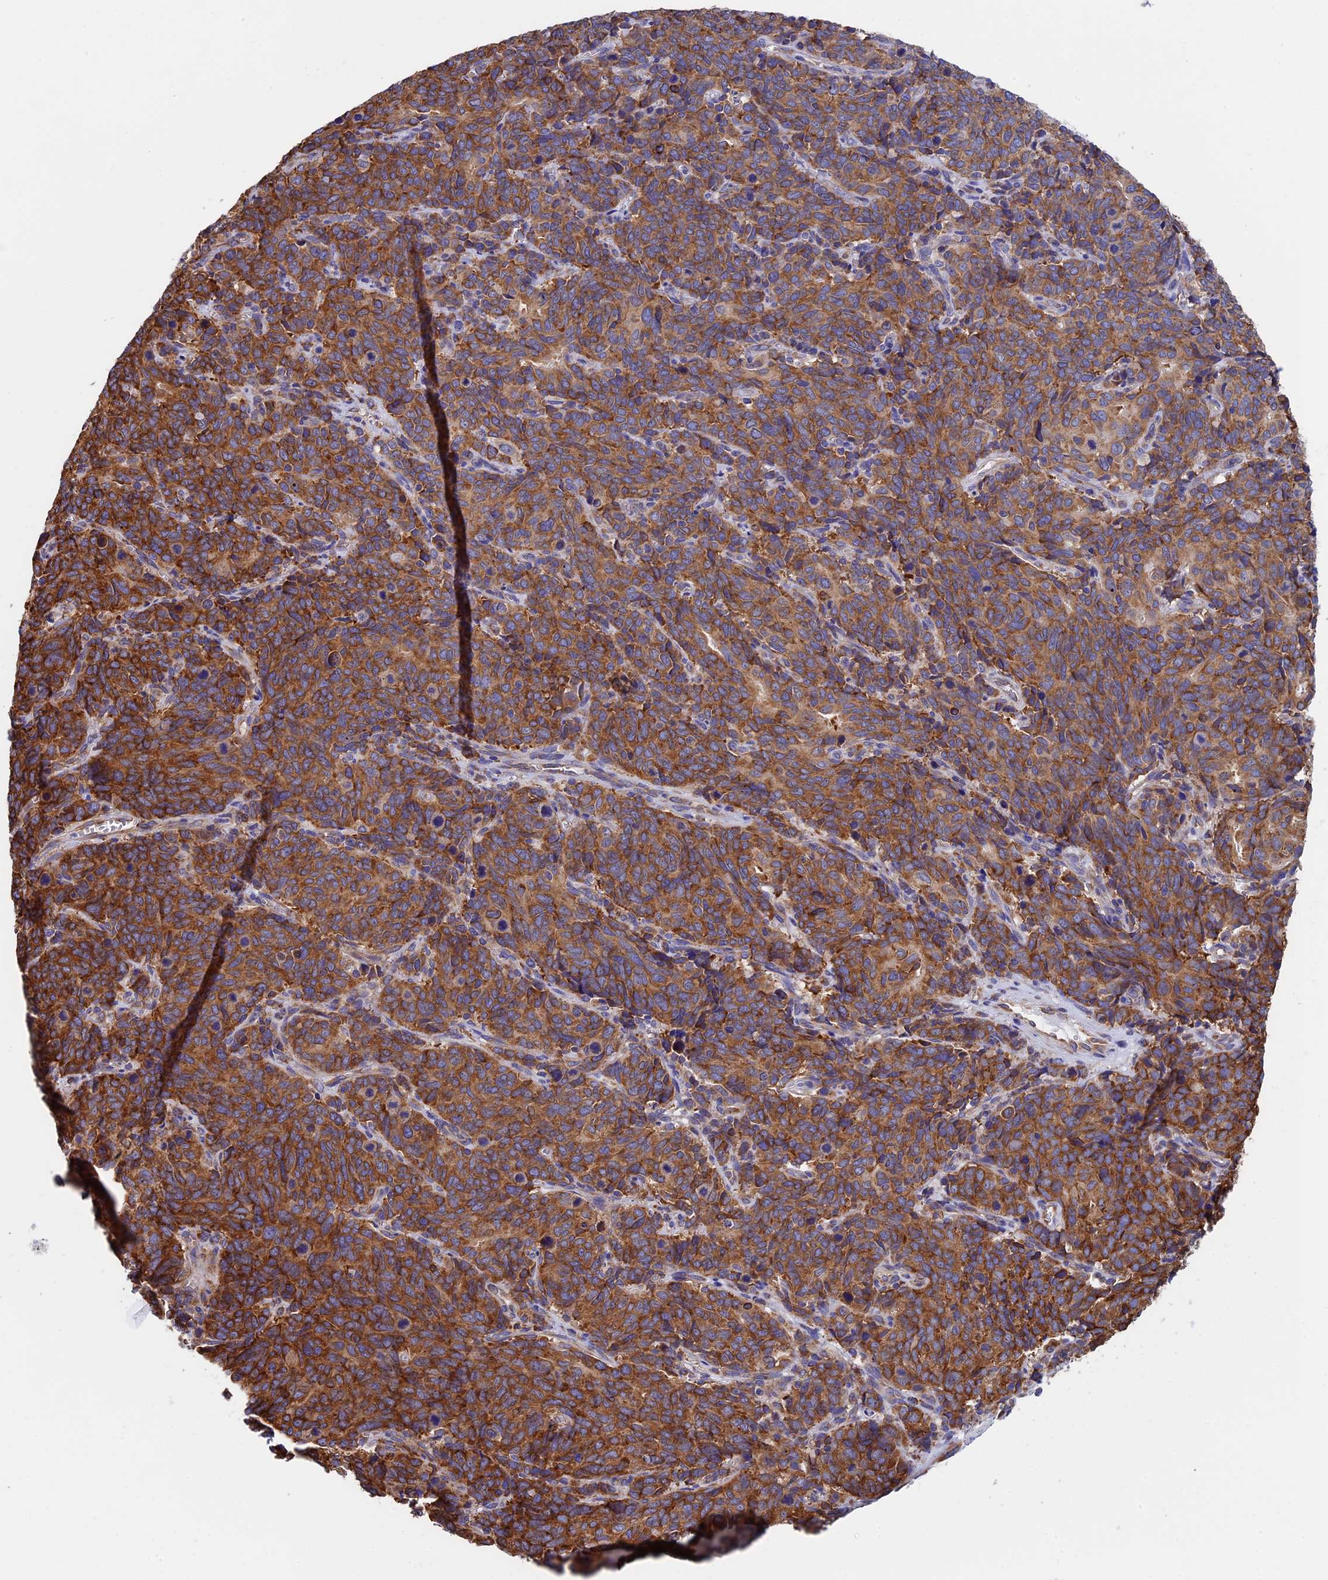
{"staining": {"intensity": "moderate", "quantity": ">75%", "location": "cytoplasmic/membranous"}, "tissue": "cervical cancer", "cell_type": "Tumor cells", "image_type": "cancer", "snomed": [{"axis": "morphology", "description": "Squamous cell carcinoma, NOS"}, {"axis": "topography", "description": "Cervix"}], "caption": "Human cervical cancer stained with a protein marker demonstrates moderate staining in tumor cells.", "gene": "SLC9A5", "patient": {"sex": "female", "age": 60}}